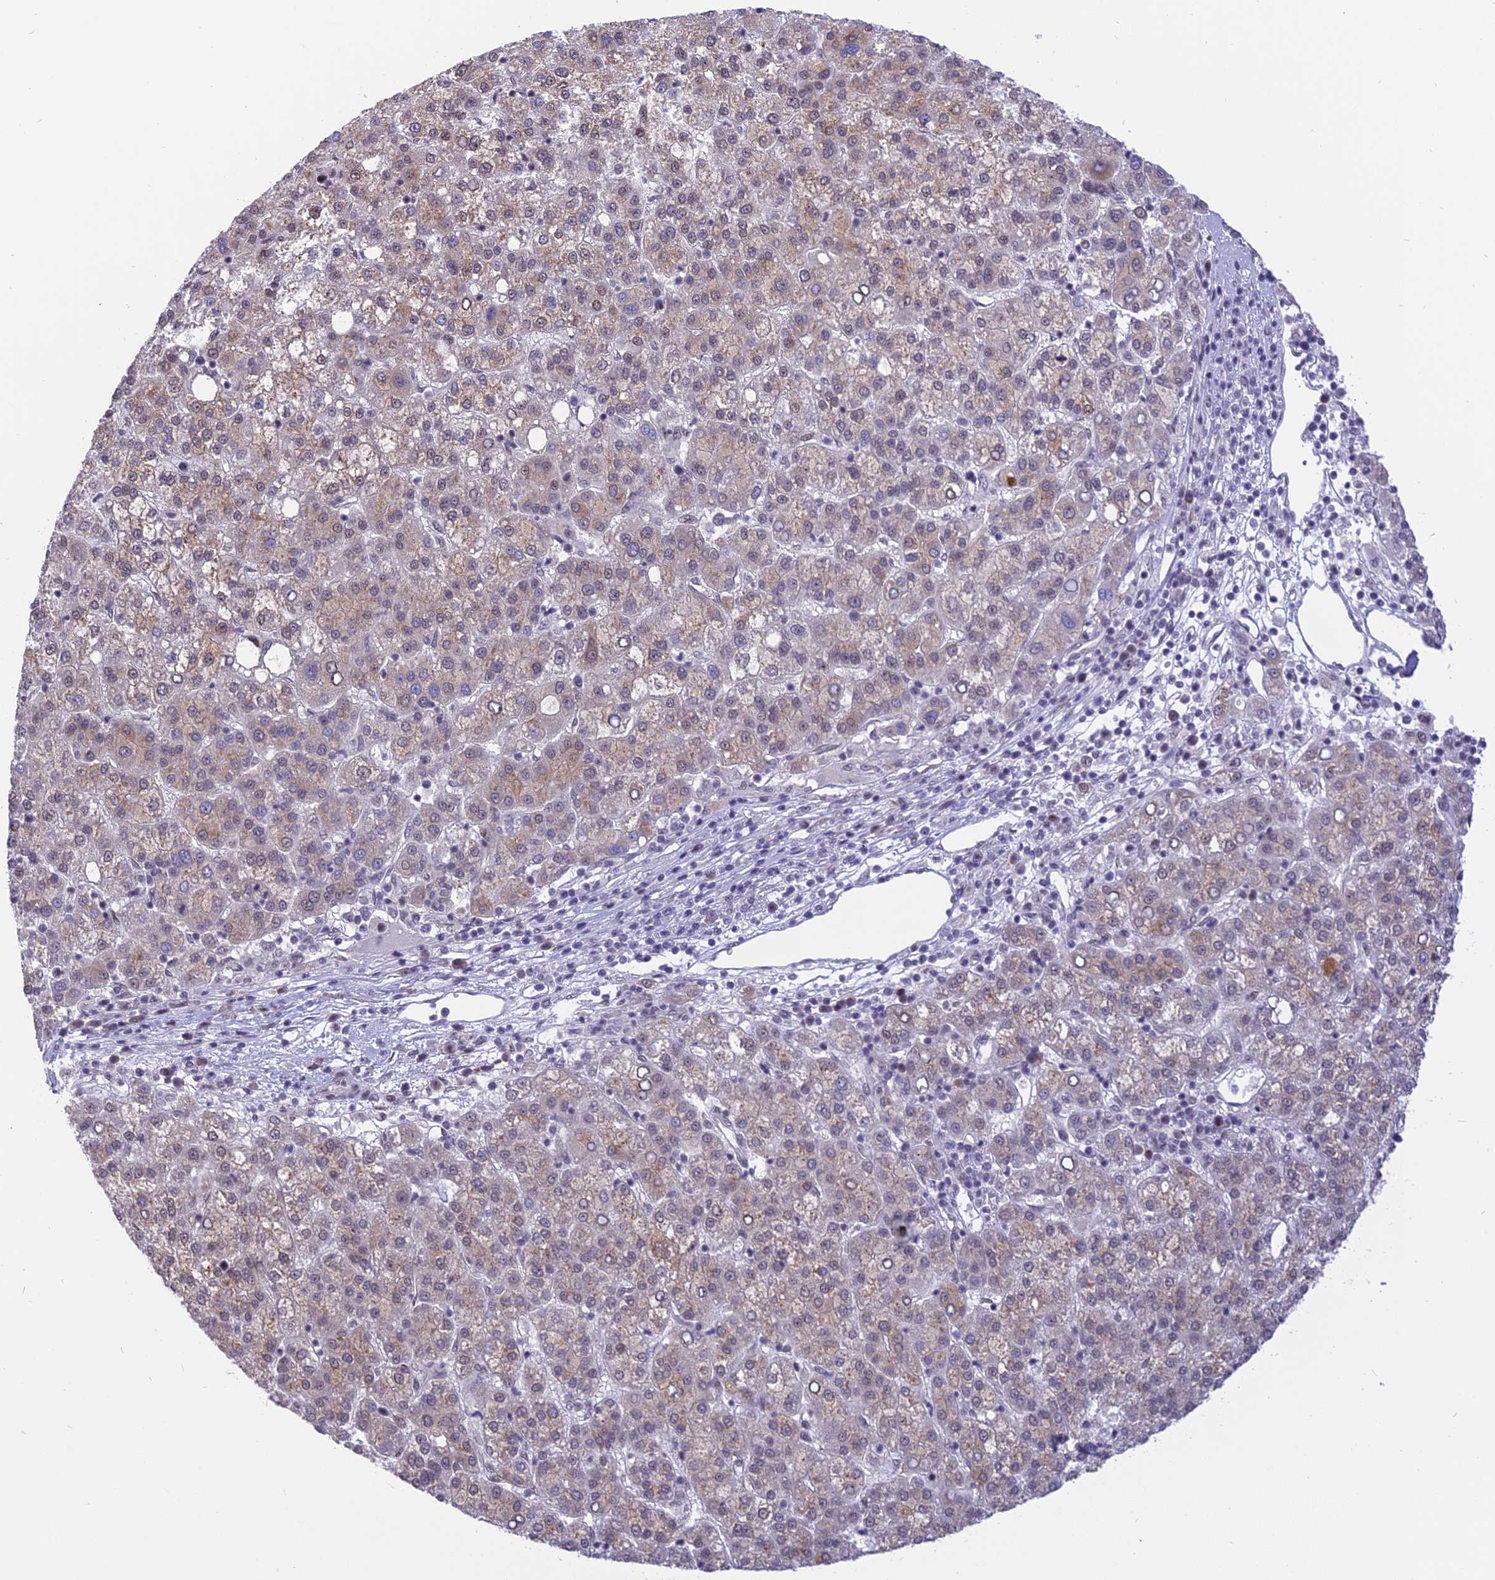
{"staining": {"intensity": "weak", "quantity": ">75%", "location": "cytoplasmic/membranous"}, "tissue": "liver cancer", "cell_type": "Tumor cells", "image_type": "cancer", "snomed": [{"axis": "morphology", "description": "Carcinoma, Hepatocellular, NOS"}, {"axis": "topography", "description": "Liver"}], "caption": "Tumor cells exhibit weak cytoplasmic/membranous expression in approximately >75% of cells in liver cancer (hepatocellular carcinoma). (Stains: DAB (3,3'-diaminobenzidine) in brown, nuclei in blue, Microscopy: brightfield microscopy at high magnification).", "gene": "ZNF837", "patient": {"sex": "female", "age": 58}}